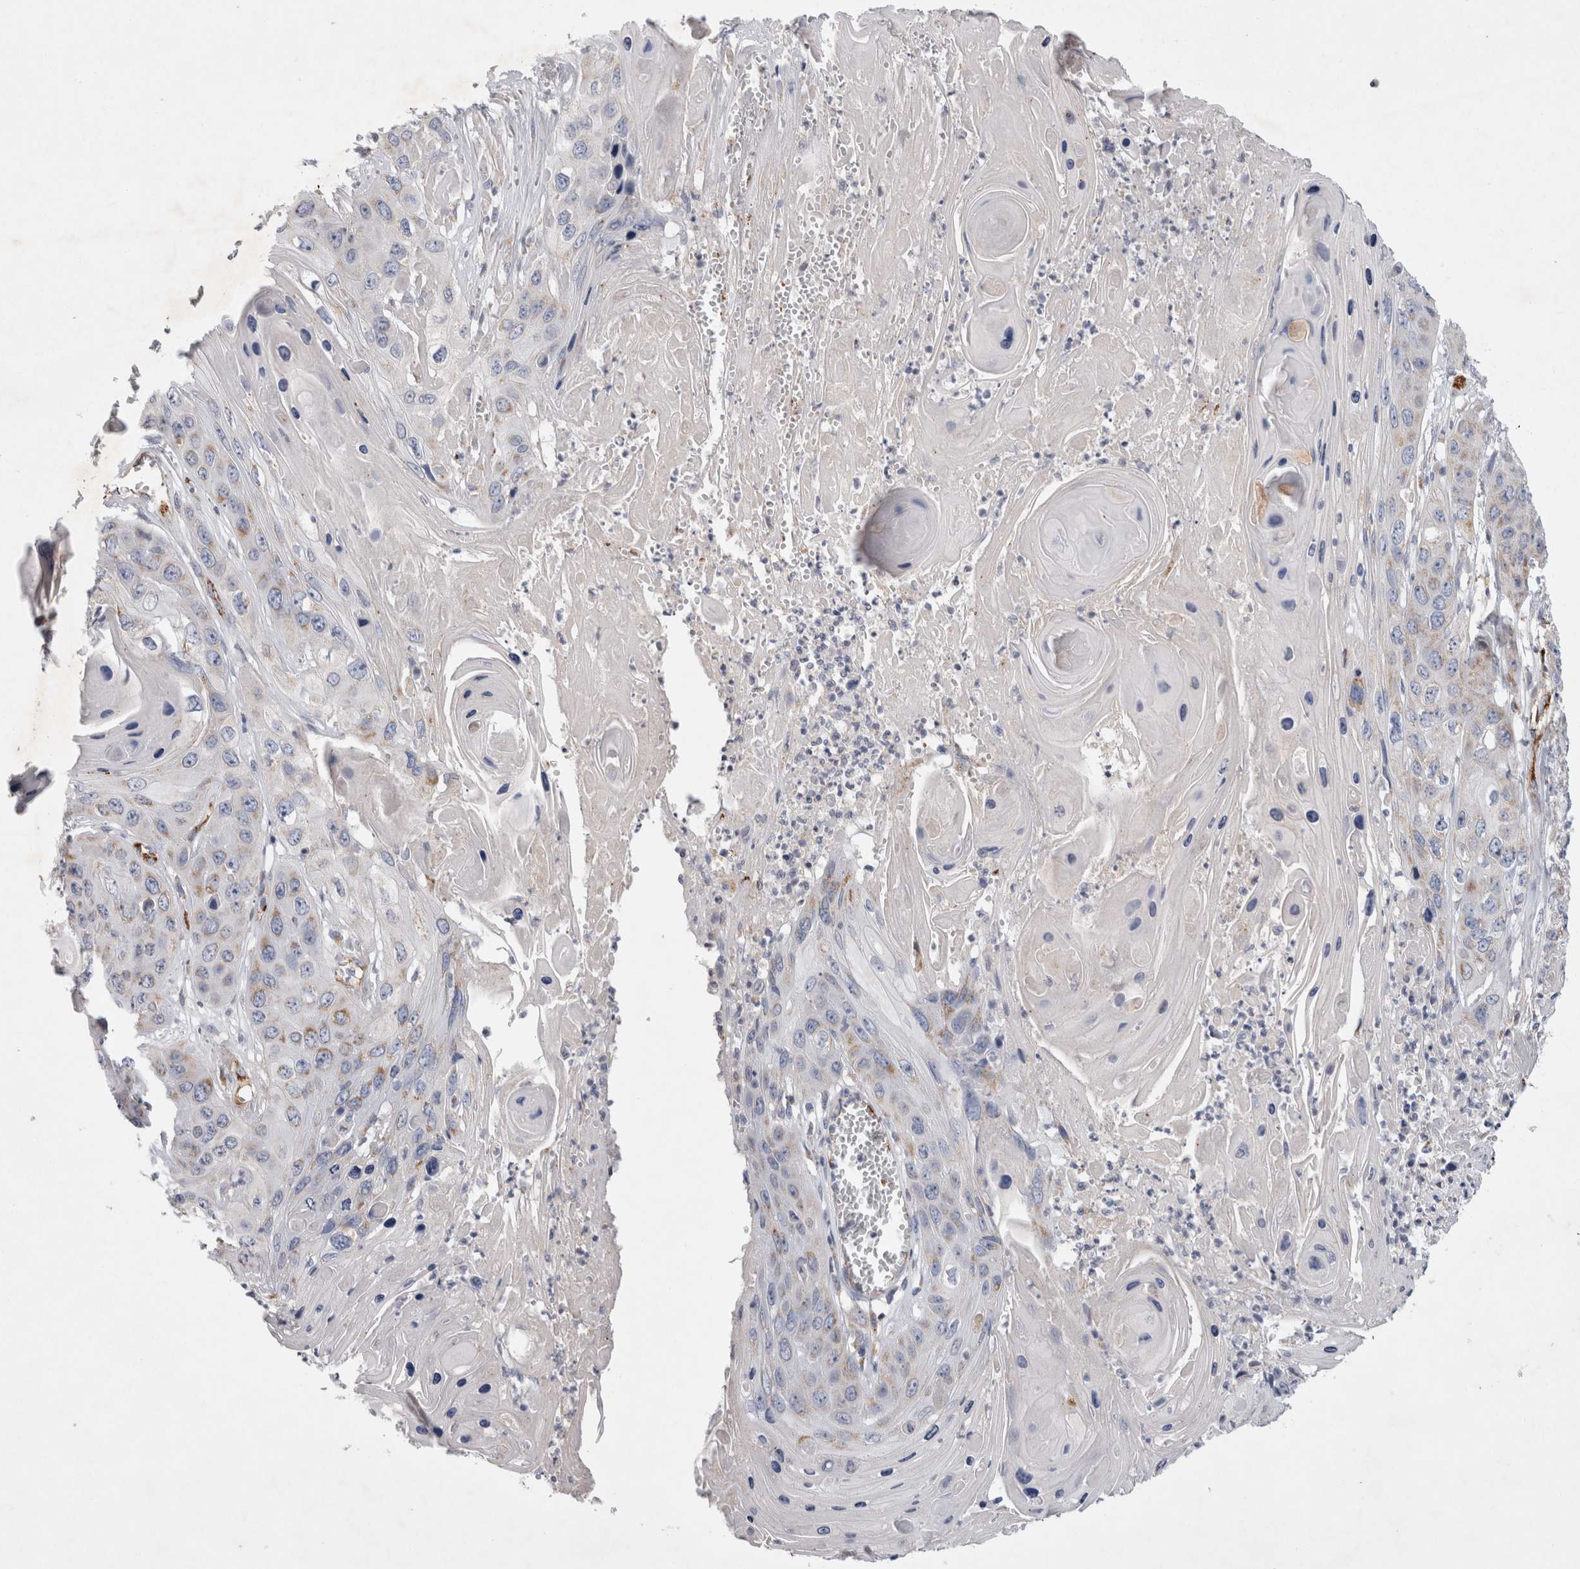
{"staining": {"intensity": "moderate", "quantity": "<25%", "location": "cytoplasmic/membranous"}, "tissue": "skin cancer", "cell_type": "Tumor cells", "image_type": "cancer", "snomed": [{"axis": "morphology", "description": "Squamous cell carcinoma, NOS"}, {"axis": "topography", "description": "Skin"}], "caption": "Immunohistochemical staining of skin squamous cell carcinoma shows moderate cytoplasmic/membranous protein positivity in about <25% of tumor cells.", "gene": "IARS2", "patient": {"sex": "male", "age": 55}}